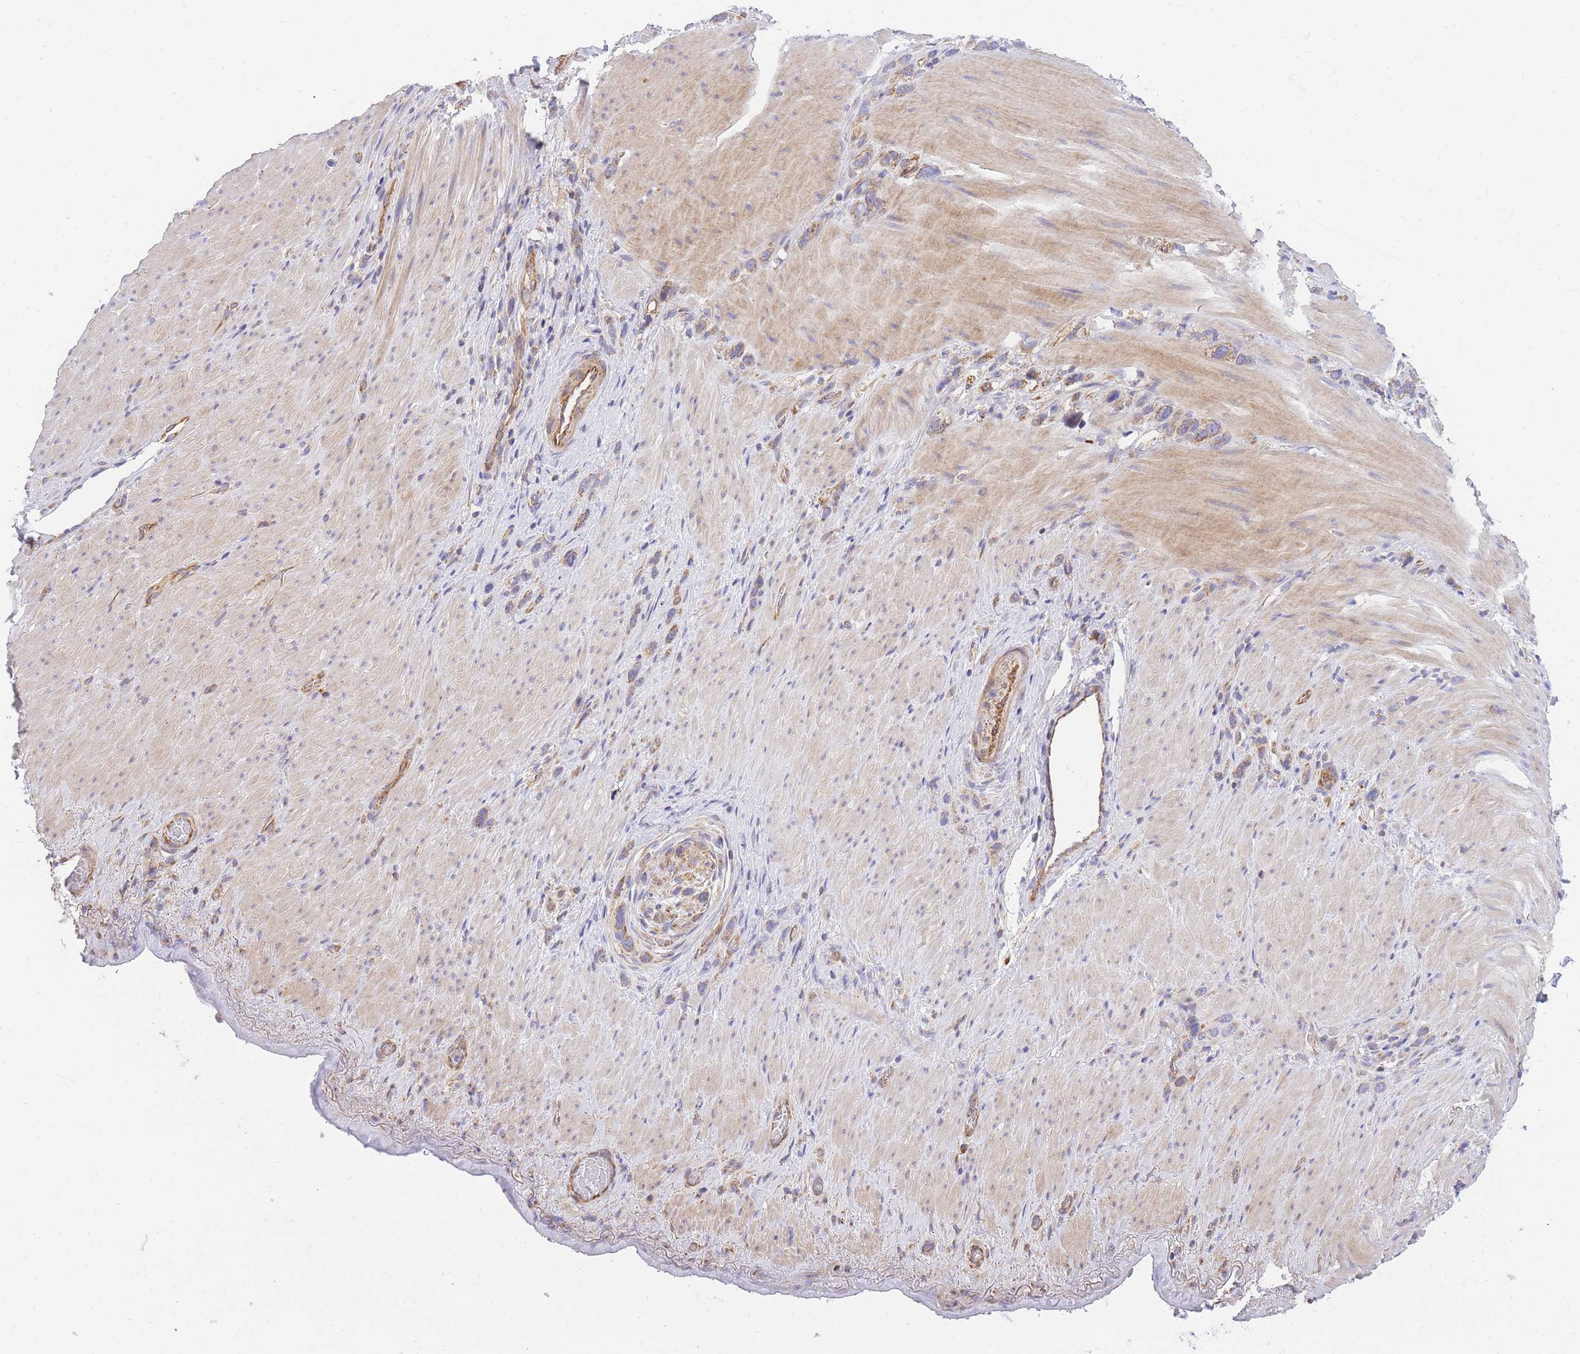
{"staining": {"intensity": "weak", "quantity": "25%-75%", "location": "cytoplasmic/membranous"}, "tissue": "stomach cancer", "cell_type": "Tumor cells", "image_type": "cancer", "snomed": [{"axis": "morphology", "description": "Adenocarcinoma, NOS"}, {"axis": "topography", "description": "Stomach"}], "caption": "Stomach cancer stained with a protein marker reveals weak staining in tumor cells.", "gene": "MTRES1", "patient": {"sex": "female", "age": 65}}